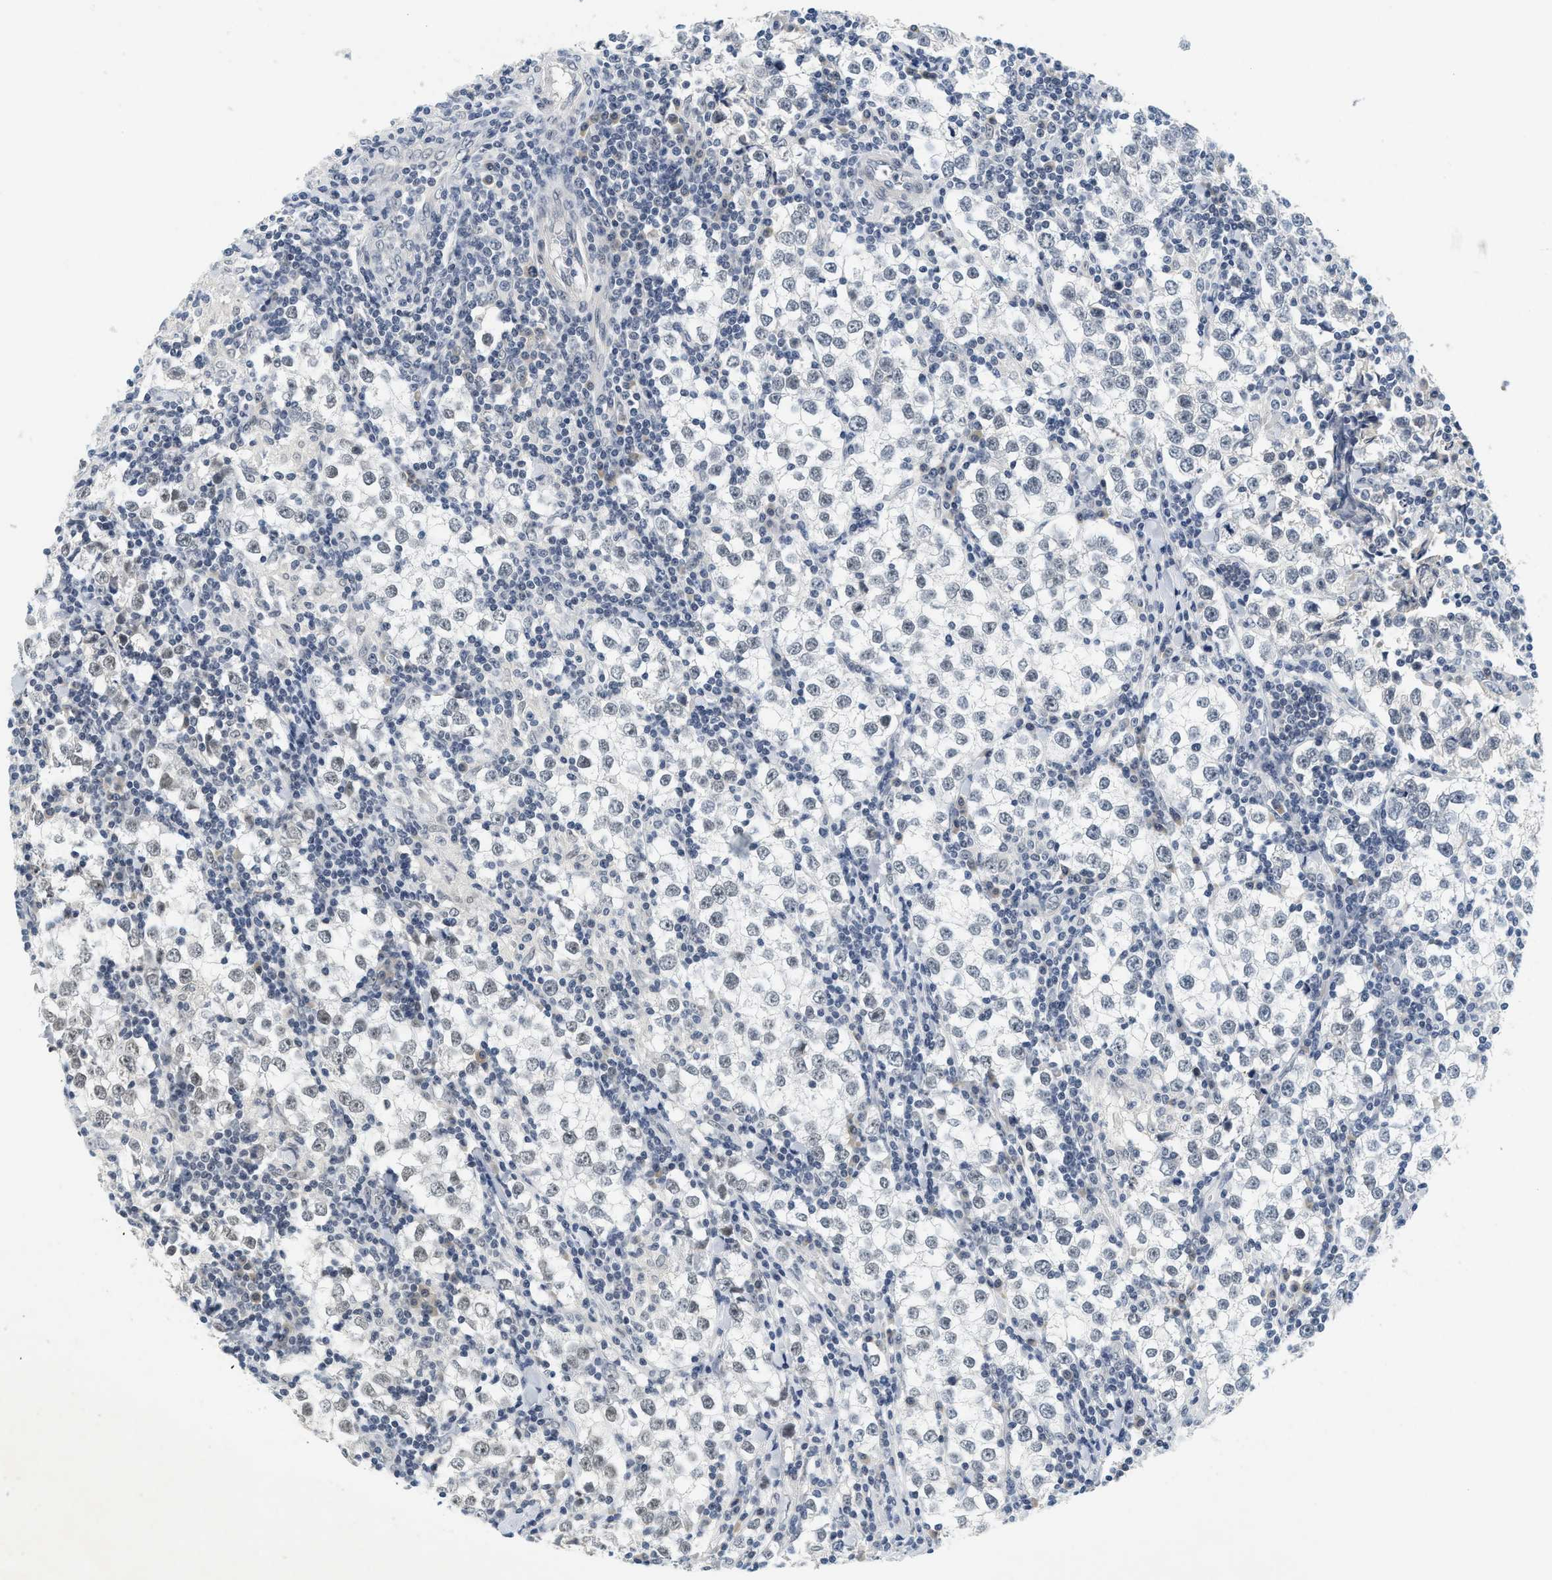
{"staining": {"intensity": "weak", "quantity": "<25%", "location": "nuclear"}, "tissue": "testis cancer", "cell_type": "Tumor cells", "image_type": "cancer", "snomed": [{"axis": "morphology", "description": "Seminoma, NOS"}, {"axis": "morphology", "description": "Carcinoma, Embryonal, NOS"}, {"axis": "topography", "description": "Testis"}], "caption": "Immunohistochemistry (IHC) micrograph of human testis cancer (seminoma) stained for a protein (brown), which reveals no staining in tumor cells.", "gene": "MZF1", "patient": {"sex": "male", "age": 36}}